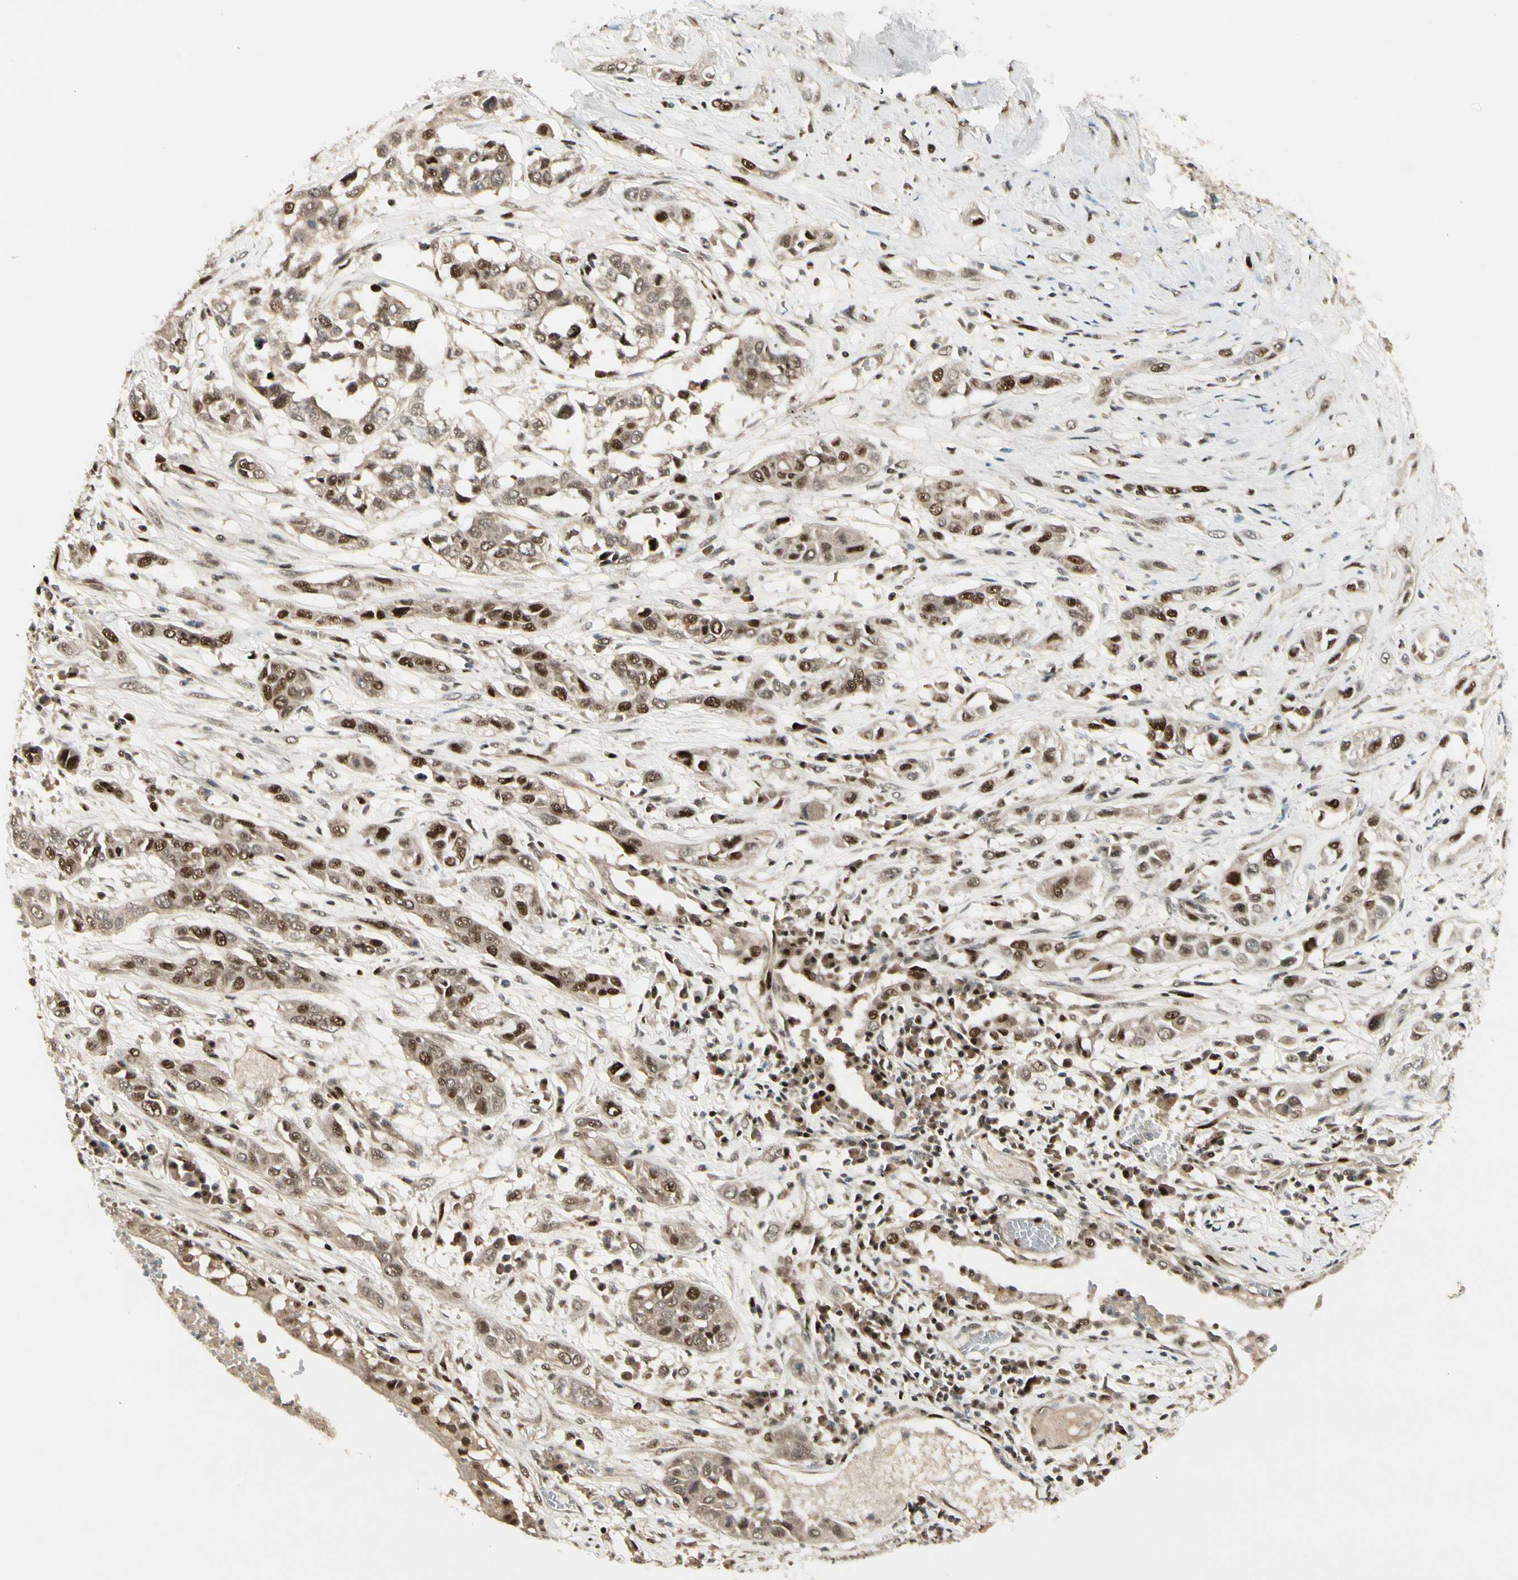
{"staining": {"intensity": "strong", "quantity": ">75%", "location": "nuclear"}, "tissue": "lung cancer", "cell_type": "Tumor cells", "image_type": "cancer", "snomed": [{"axis": "morphology", "description": "Squamous cell carcinoma, NOS"}, {"axis": "topography", "description": "Lung"}], "caption": "Protein positivity by immunohistochemistry demonstrates strong nuclear positivity in about >75% of tumor cells in lung cancer. (Brightfield microscopy of DAB IHC at high magnification).", "gene": "CDK11A", "patient": {"sex": "male", "age": 71}}